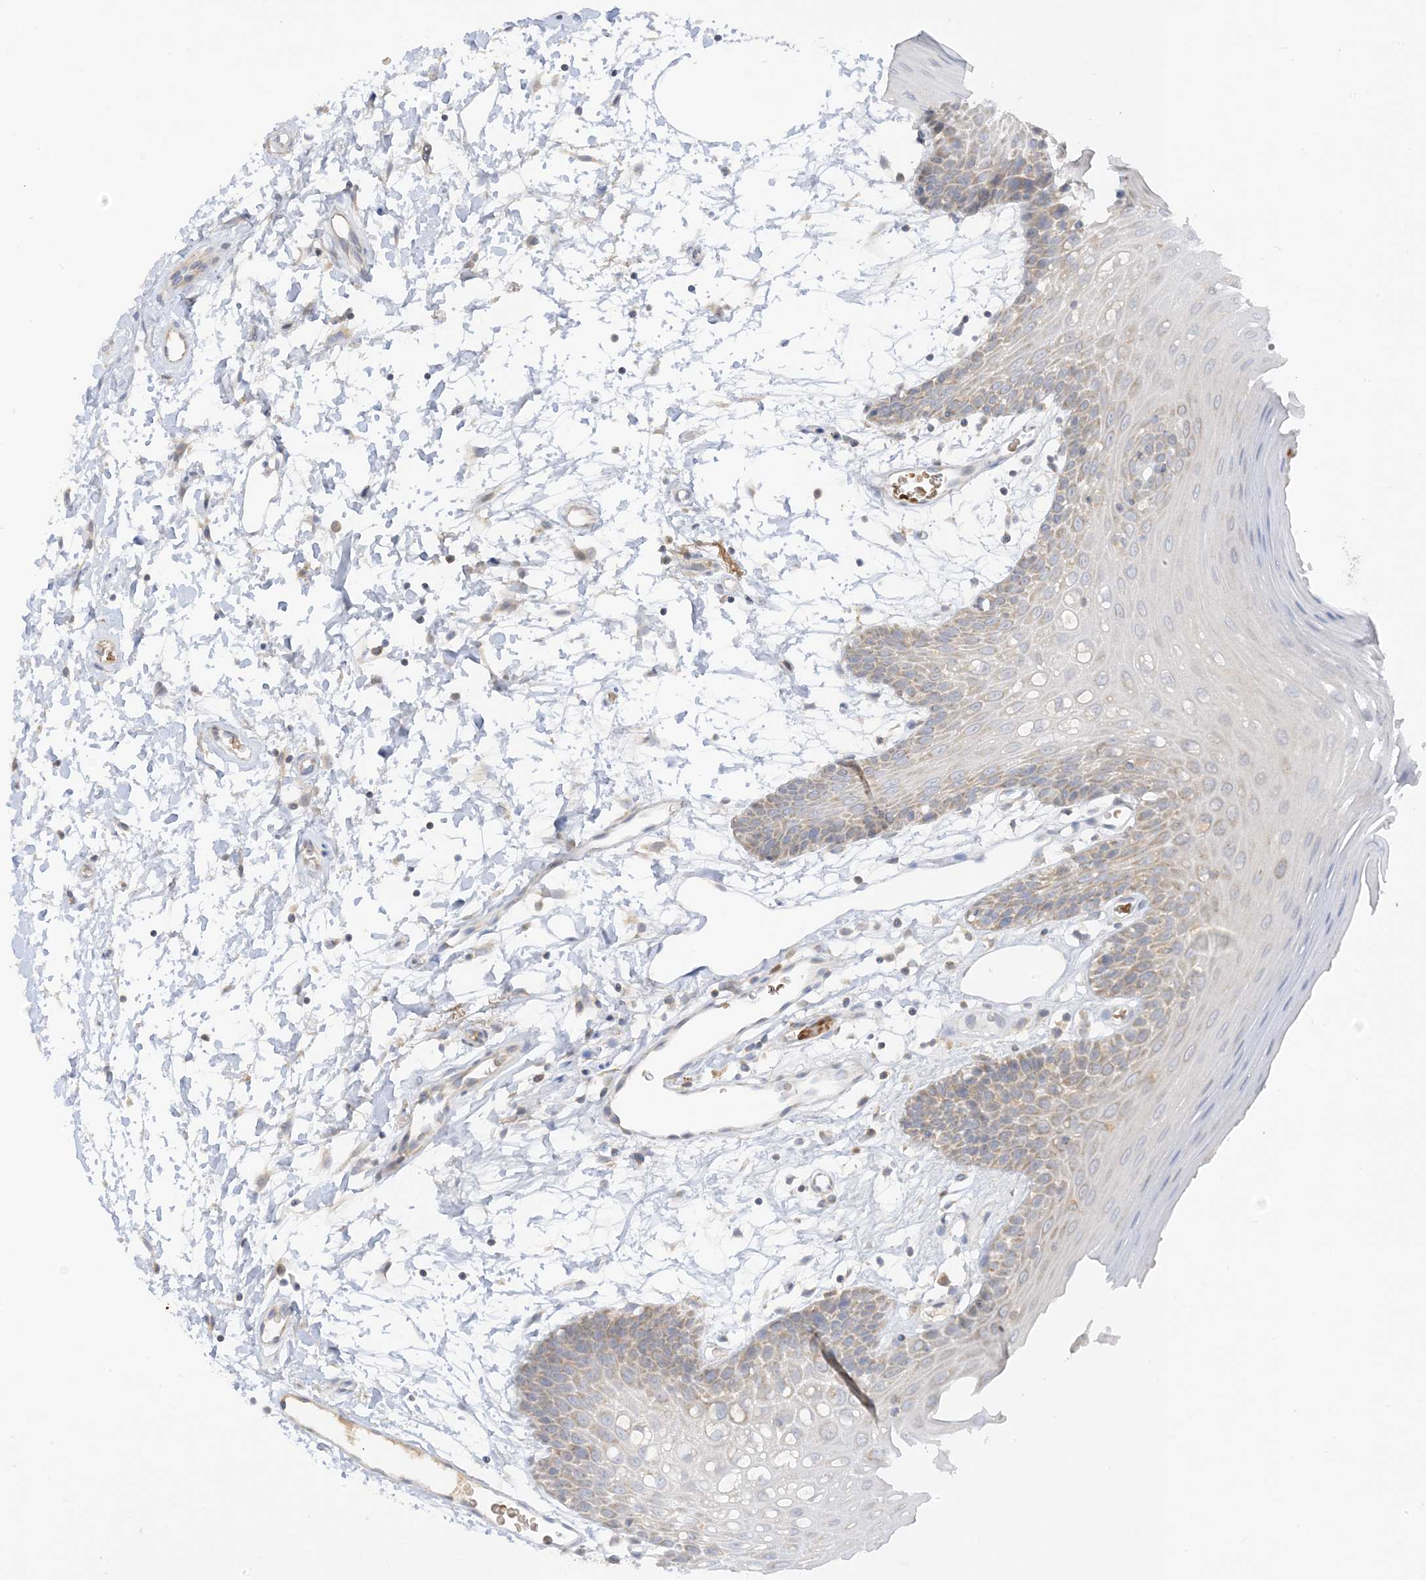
{"staining": {"intensity": "weak", "quantity": "<25%", "location": "cytoplasmic/membranous"}, "tissue": "oral mucosa", "cell_type": "Squamous epithelial cells", "image_type": "normal", "snomed": [{"axis": "morphology", "description": "Normal tissue, NOS"}, {"axis": "topography", "description": "Skeletal muscle"}, {"axis": "topography", "description": "Oral tissue"}, {"axis": "topography", "description": "Salivary gland"}, {"axis": "topography", "description": "Peripheral nerve tissue"}], "caption": "DAB immunohistochemical staining of benign human oral mucosa shows no significant expression in squamous epithelial cells.", "gene": "NPPC", "patient": {"sex": "male", "age": 54}}